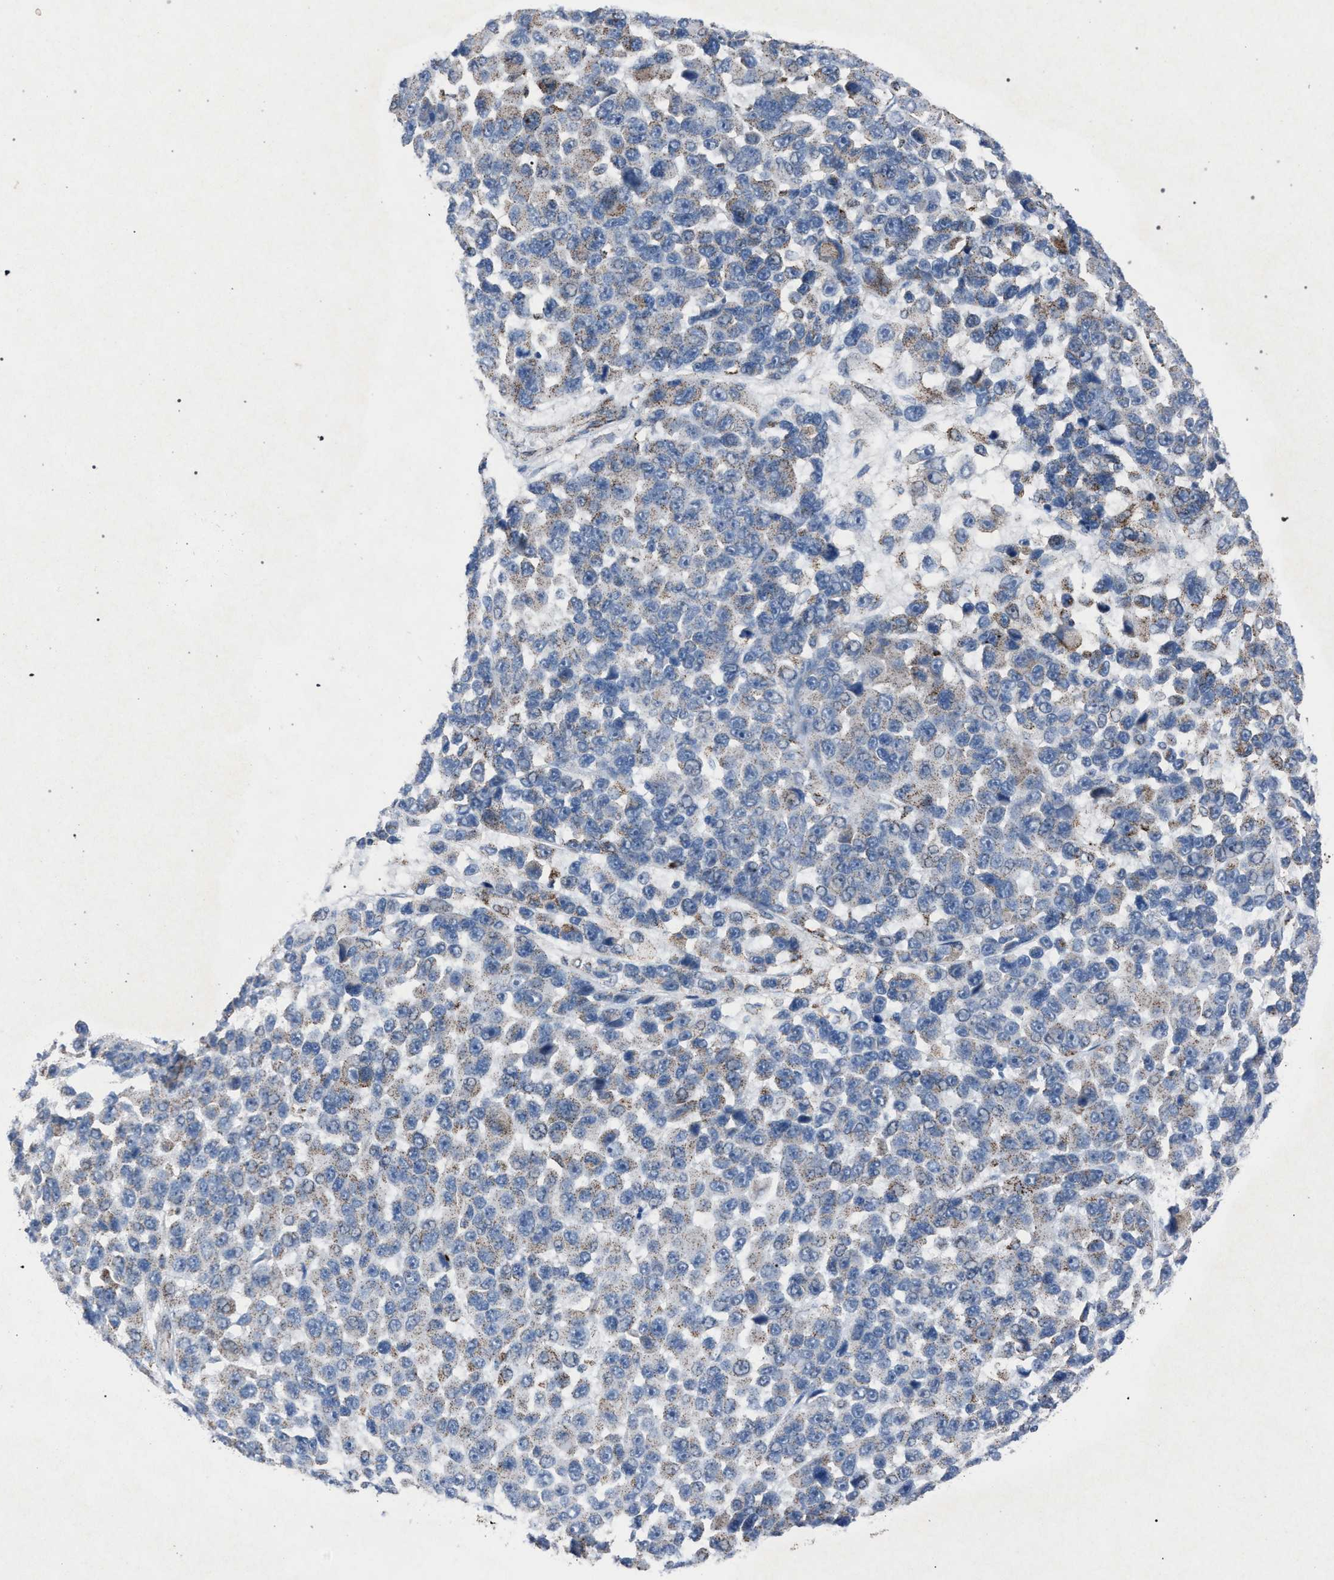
{"staining": {"intensity": "weak", "quantity": "<25%", "location": "cytoplasmic/membranous"}, "tissue": "melanoma", "cell_type": "Tumor cells", "image_type": "cancer", "snomed": [{"axis": "morphology", "description": "Malignant melanoma, NOS"}, {"axis": "topography", "description": "Skin"}], "caption": "Immunohistochemistry histopathology image of human melanoma stained for a protein (brown), which reveals no staining in tumor cells.", "gene": "HSD17B4", "patient": {"sex": "male", "age": 53}}